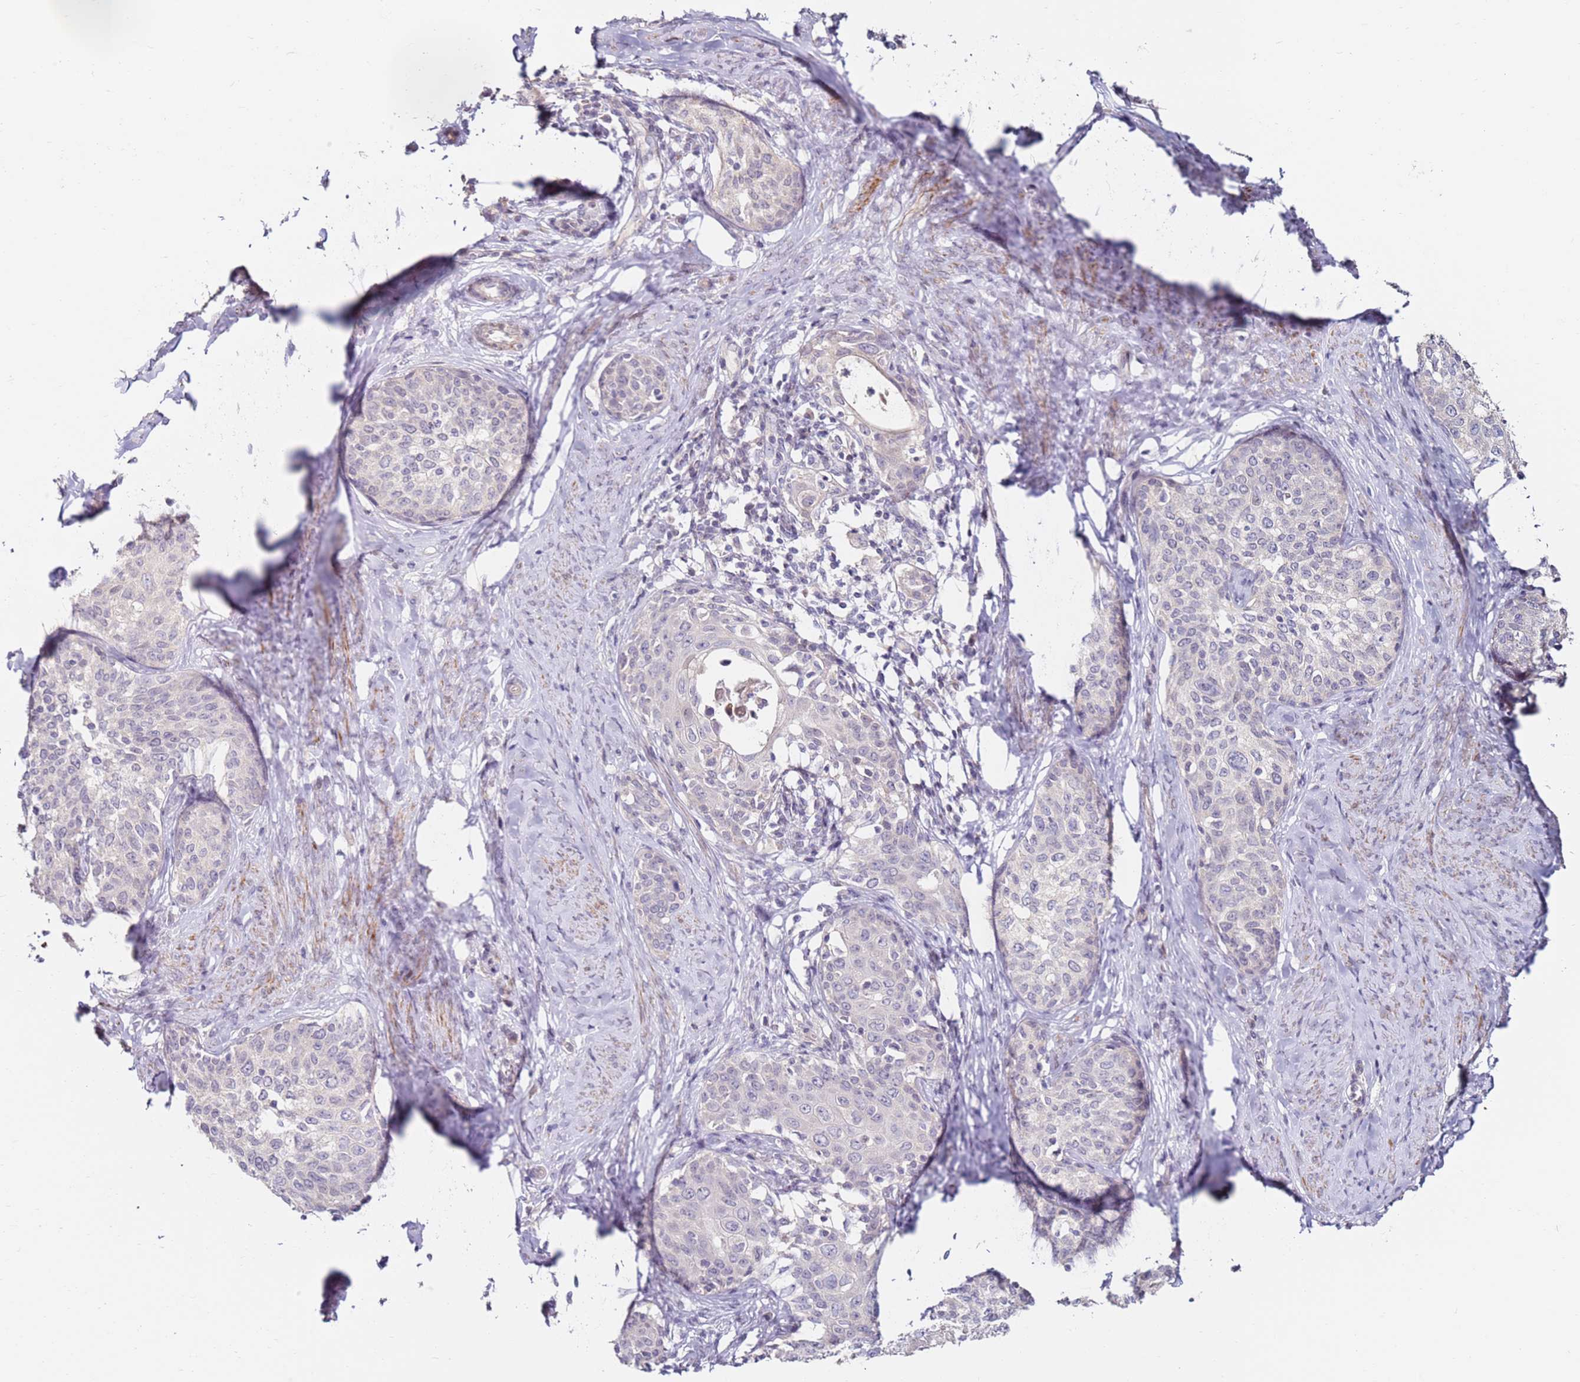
{"staining": {"intensity": "negative", "quantity": "none", "location": "none"}, "tissue": "cervical cancer", "cell_type": "Tumor cells", "image_type": "cancer", "snomed": [{"axis": "morphology", "description": "Squamous cell carcinoma, NOS"}, {"axis": "morphology", "description": "Adenocarcinoma, NOS"}, {"axis": "topography", "description": "Cervix"}], "caption": "Cervical squamous cell carcinoma was stained to show a protein in brown. There is no significant expression in tumor cells. Nuclei are stained in blue.", "gene": "RARS2", "patient": {"sex": "female", "age": 52}}